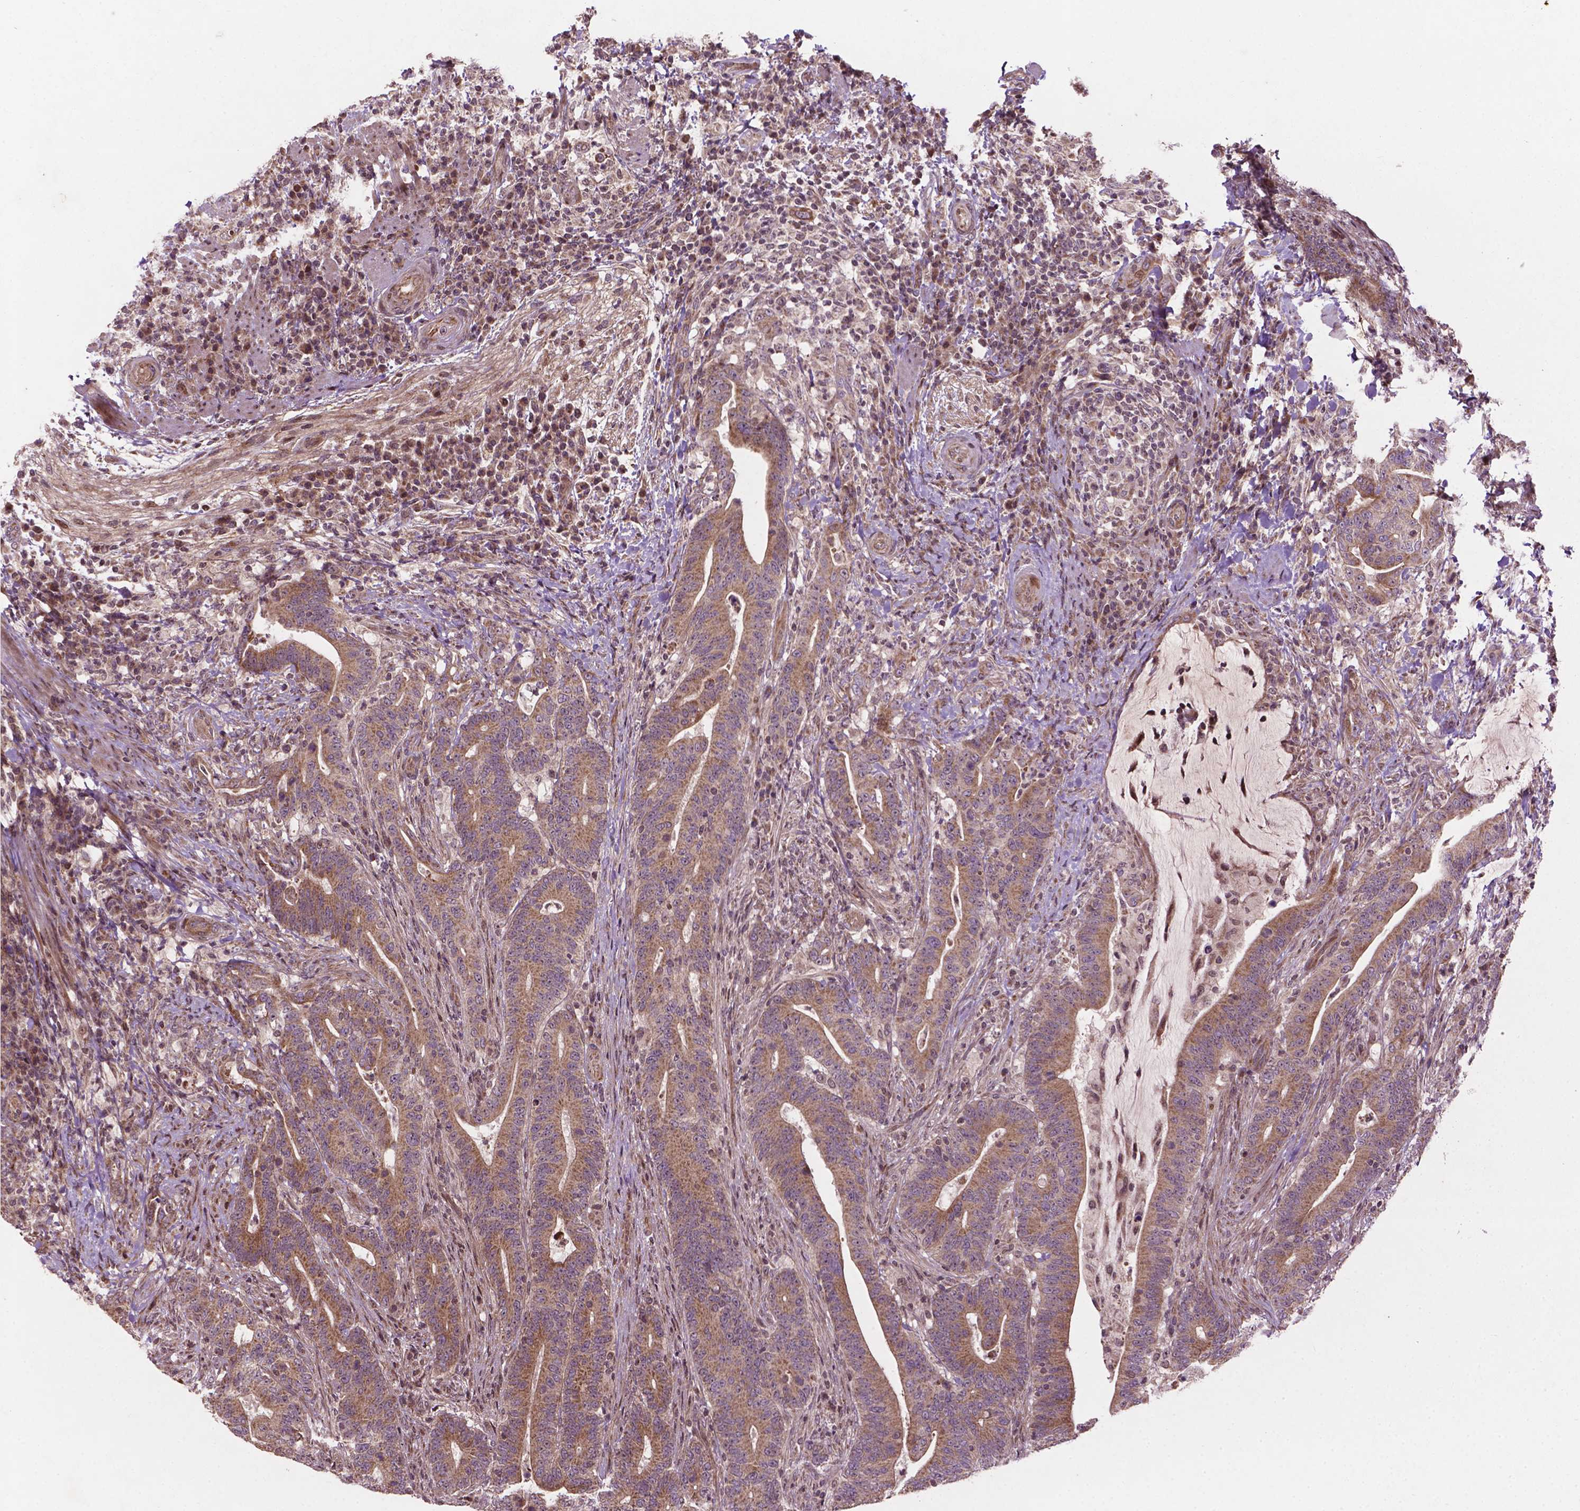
{"staining": {"intensity": "moderate", "quantity": ">75%", "location": "cytoplasmic/membranous"}, "tissue": "colorectal cancer", "cell_type": "Tumor cells", "image_type": "cancer", "snomed": [{"axis": "morphology", "description": "Adenocarcinoma, NOS"}, {"axis": "topography", "description": "Colon"}], "caption": "This is an image of immunohistochemistry staining of colorectal cancer (adenocarcinoma), which shows moderate staining in the cytoplasmic/membranous of tumor cells.", "gene": "B3GALNT2", "patient": {"sex": "female", "age": 66}}